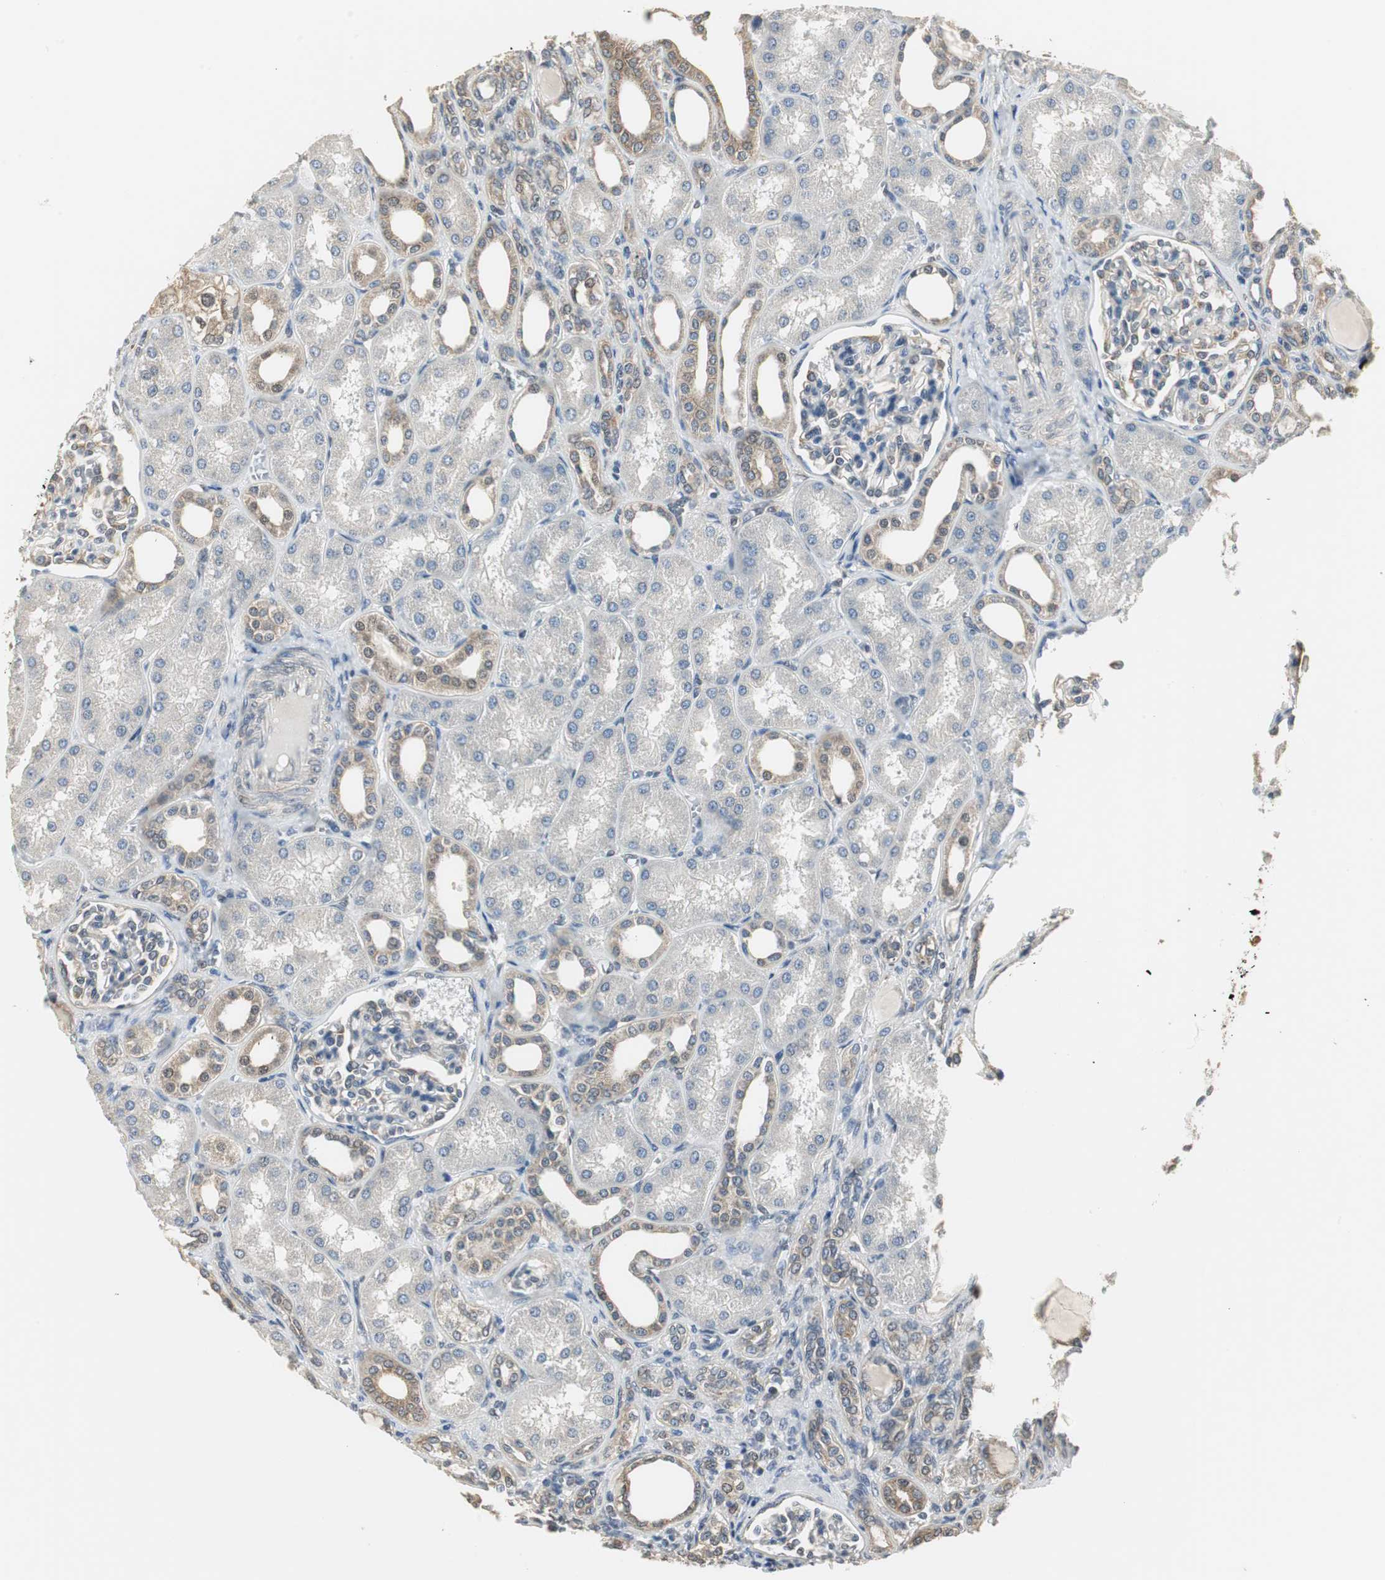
{"staining": {"intensity": "weak", "quantity": "25%-75%", "location": "cytoplasmic/membranous"}, "tissue": "kidney", "cell_type": "Cells in glomeruli", "image_type": "normal", "snomed": [{"axis": "morphology", "description": "Normal tissue, NOS"}, {"axis": "topography", "description": "Kidney"}], "caption": "Protein expression analysis of normal human kidney reveals weak cytoplasmic/membranous expression in approximately 25%-75% of cells in glomeruli. The protein of interest is shown in brown color, while the nuclei are stained blue.", "gene": "CCT5", "patient": {"sex": "male", "age": 7}}